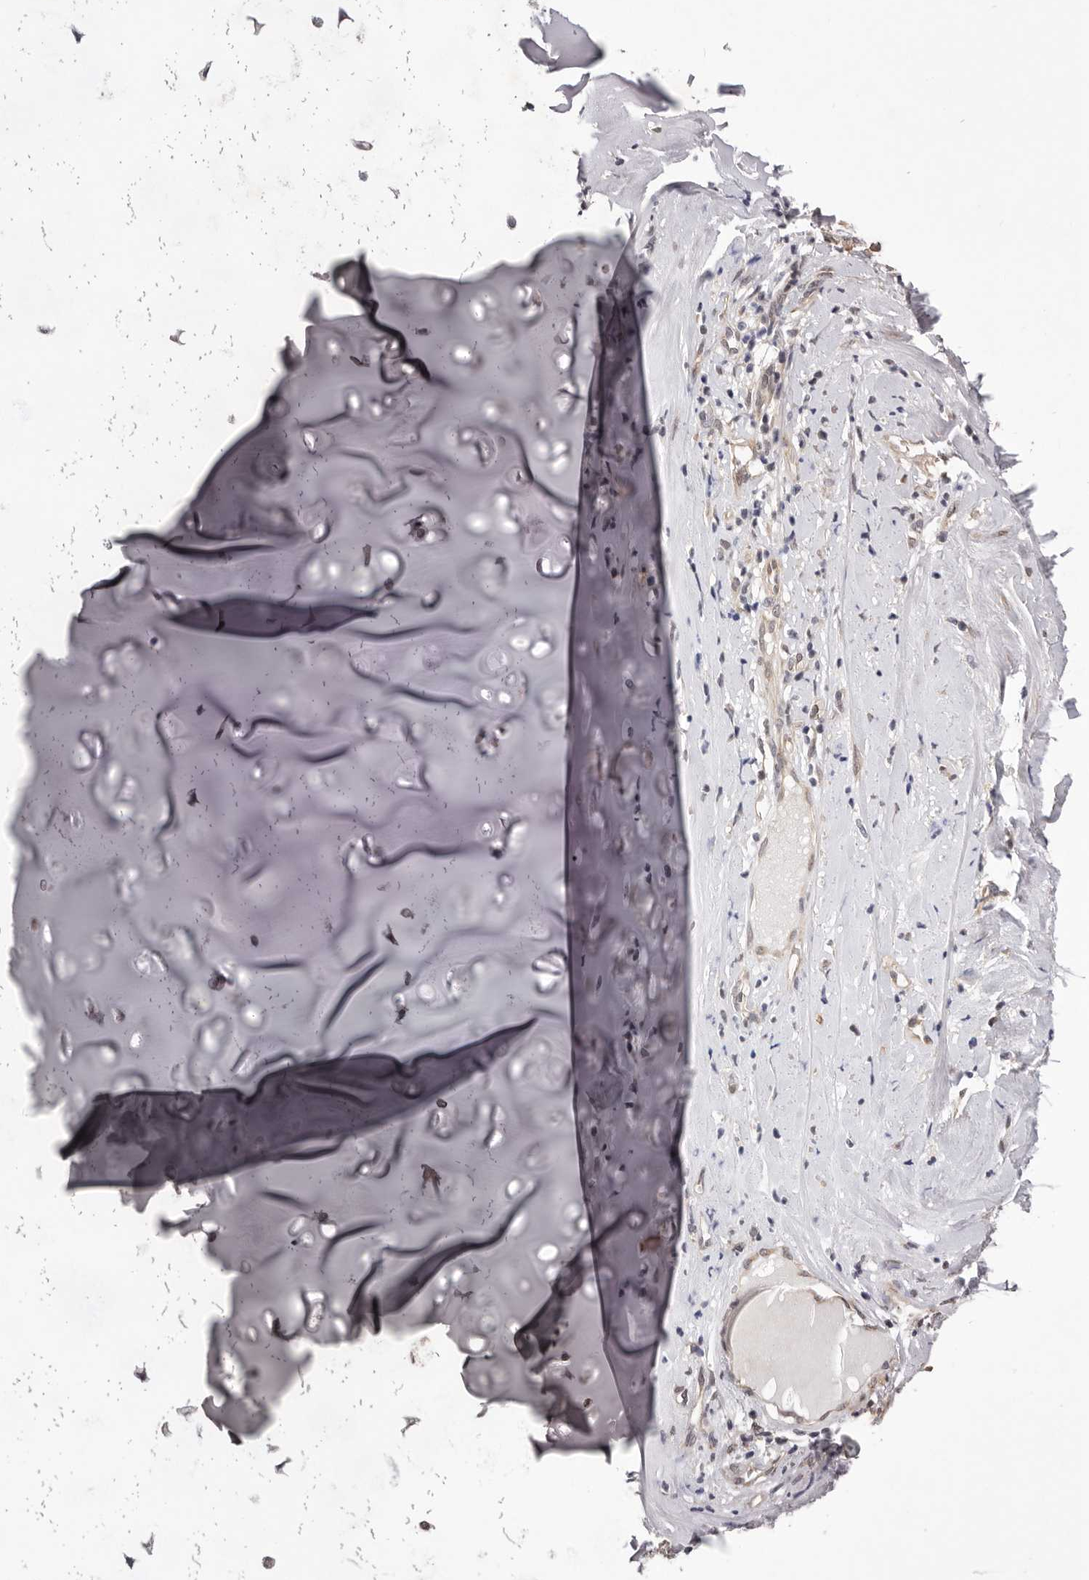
{"staining": {"intensity": "negative", "quantity": "none", "location": "none"}, "tissue": "adipose tissue", "cell_type": "Adipocytes", "image_type": "normal", "snomed": [{"axis": "morphology", "description": "Normal tissue, NOS"}, {"axis": "morphology", "description": "Basal cell carcinoma"}, {"axis": "topography", "description": "Cartilage tissue"}, {"axis": "topography", "description": "Nasopharynx"}, {"axis": "topography", "description": "Oral tissue"}], "caption": "An immunohistochemistry micrograph of benign adipose tissue is shown. There is no staining in adipocytes of adipose tissue. (Stains: DAB immunohistochemistry (IHC) with hematoxylin counter stain, Microscopy: brightfield microscopy at high magnification).", "gene": "CELF3", "patient": {"sex": "female", "age": 77}}